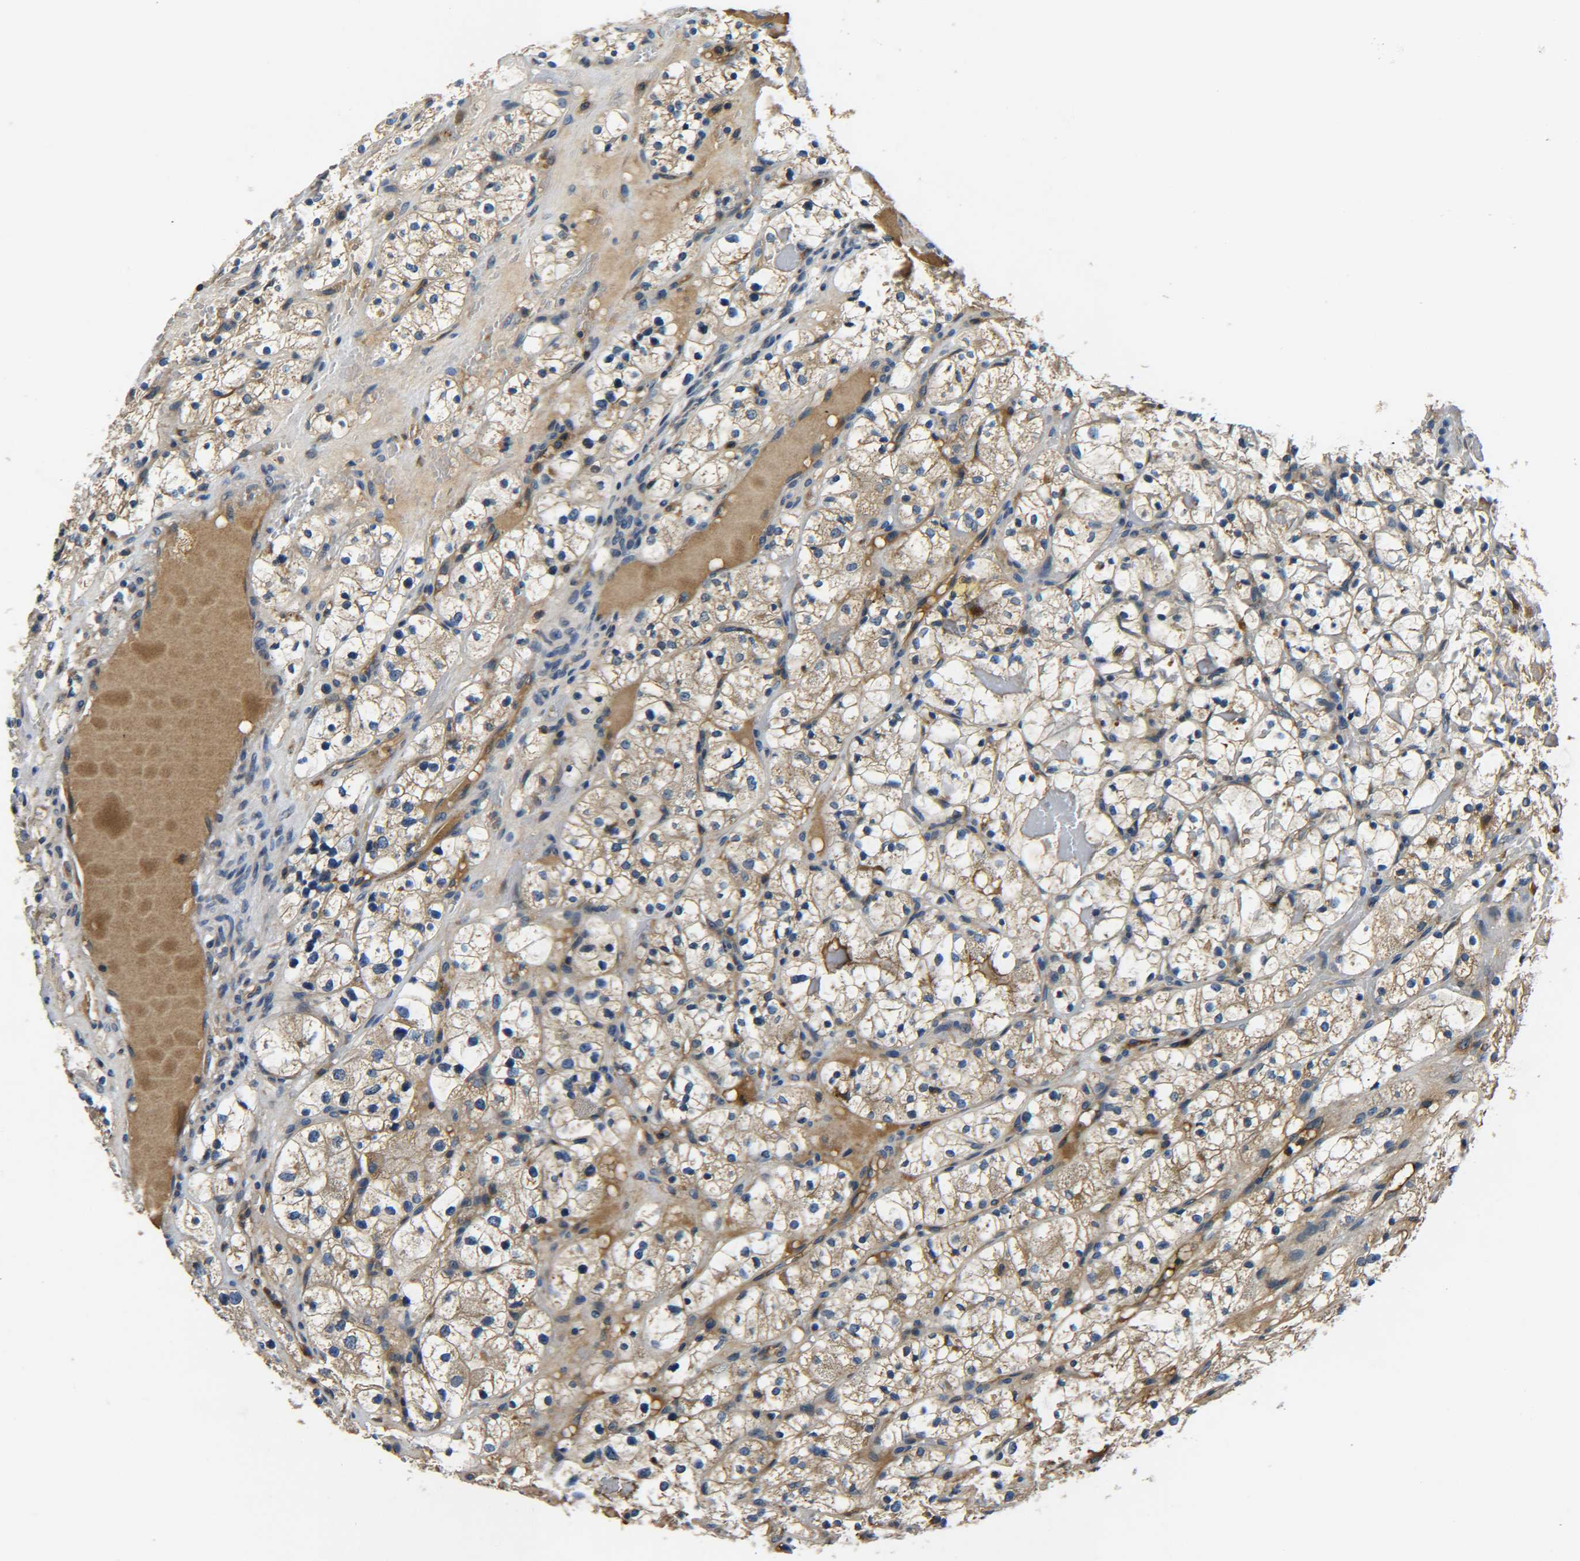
{"staining": {"intensity": "moderate", "quantity": ">75%", "location": "cytoplasmic/membranous"}, "tissue": "renal cancer", "cell_type": "Tumor cells", "image_type": "cancer", "snomed": [{"axis": "morphology", "description": "Adenocarcinoma, NOS"}, {"axis": "topography", "description": "Kidney"}], "caption": "Renal adenocarcinoma stained for a protein (brown) exhibits moderate cytoplasmic/membranous positive staining in about >75% of tumor cells.", "gene": "RAB1B", "patient": {"sex": "female", "age": 60}}